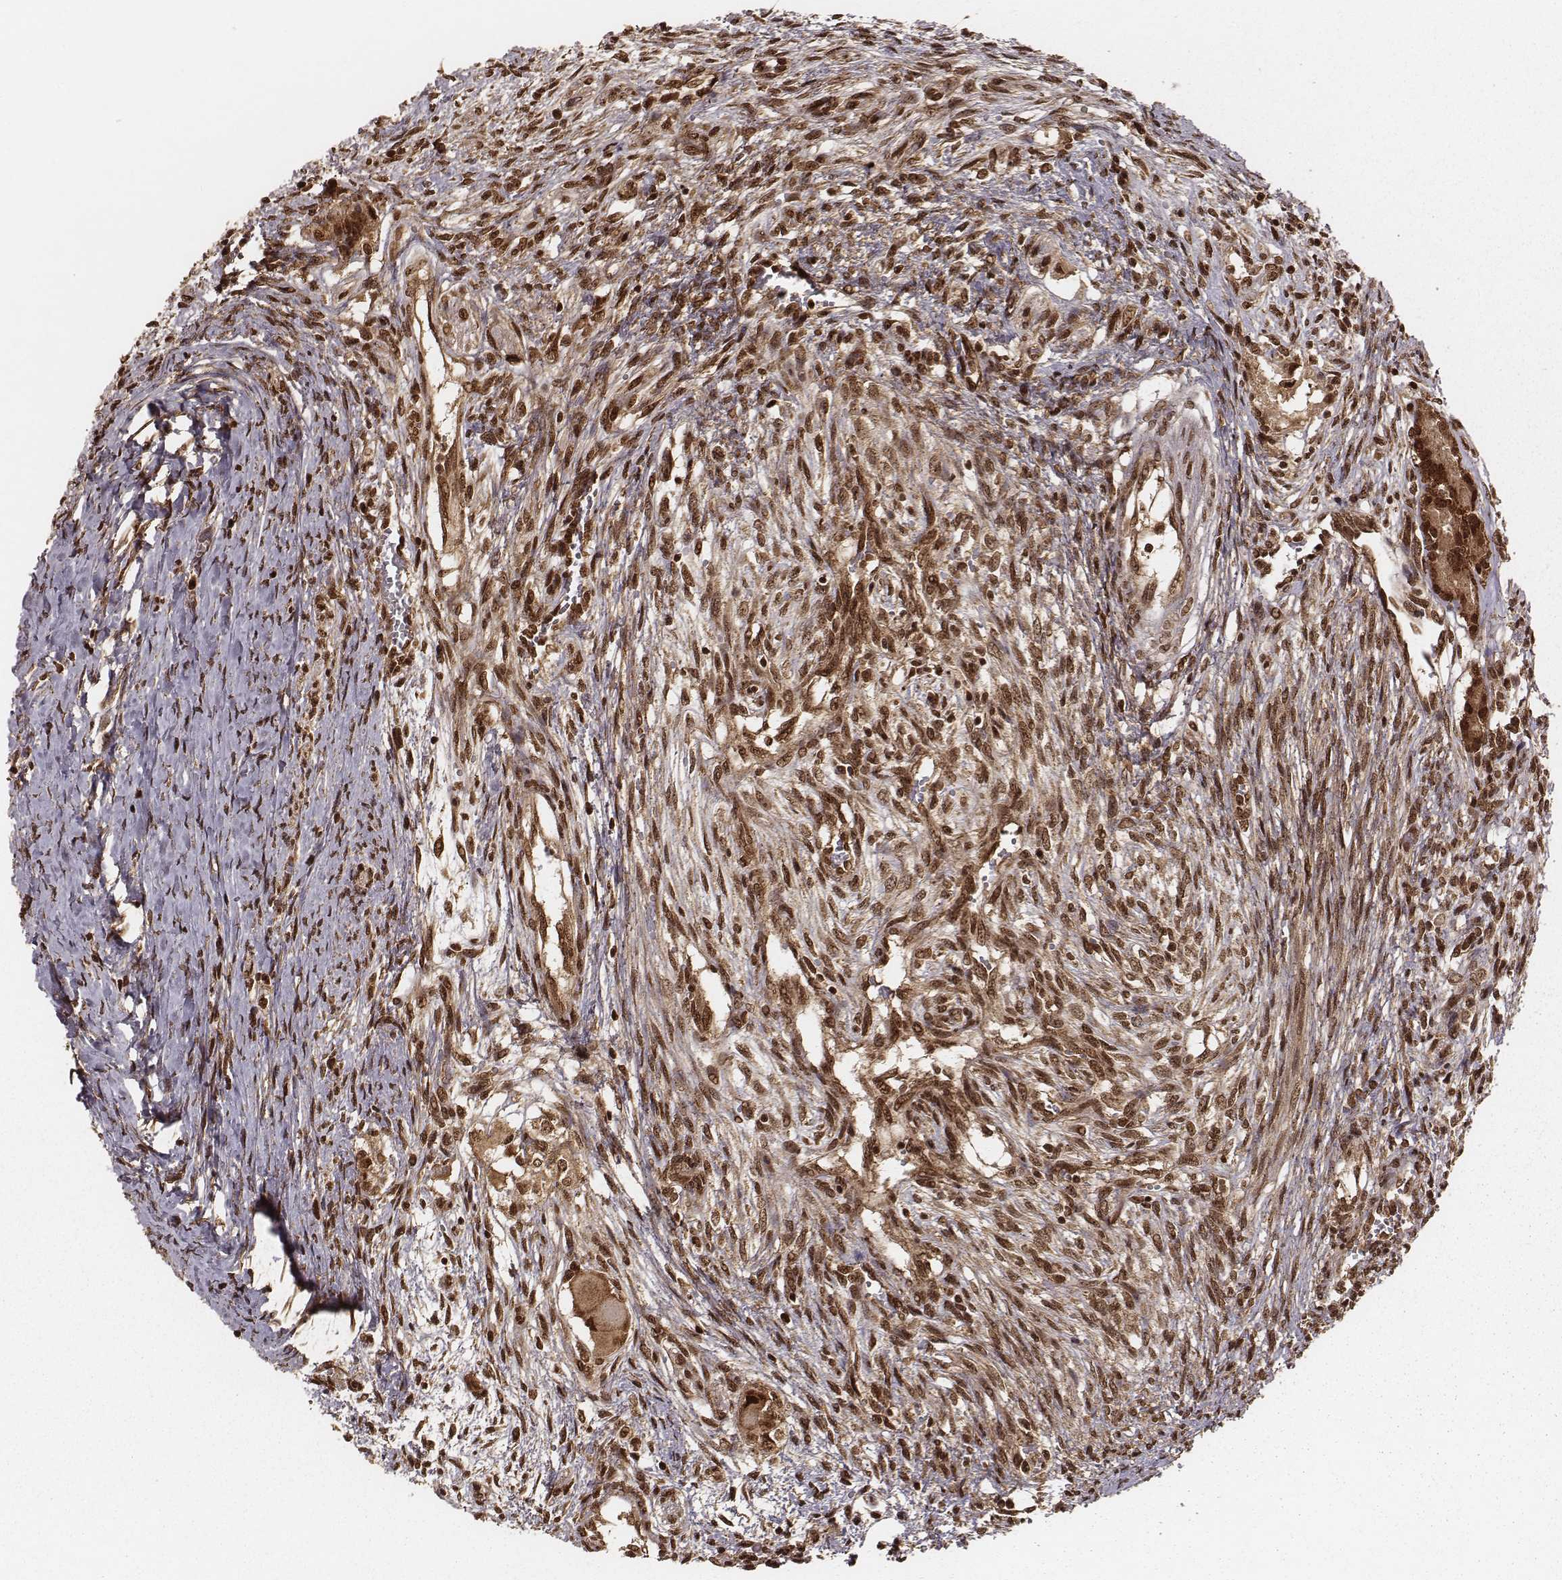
{"staining": {"intensity": "strong", "quantity": ">75%", "location": "cytoplasmic/membranous,nuclear"}, "tissue": "testis cancer", "cell_type": "Tumor cells", "image_type": "cancer", "snomed": [{"axis": "morphology", "description": "Carcinoma, Embryonal, NOS"}, {"axis": "topography", "description": "Testis"}], "caption": "High-magnification brightfield microscopy of testis embryonal carcinoma stained with DAB (3,3'-diaminobenzidine) (brown) and counterstained with hematoxylin (blue). tumor cells exhibit strong cytoplasmic/membranous and nuclear staining is appreciated in approximately>75% of cells. (DAB (3,3'-diaminobenzidine) = brown stain, brightfield microscopy at high magnification).", "gene": "NFX1", "patient": {"sex": "male", "age": 37}}